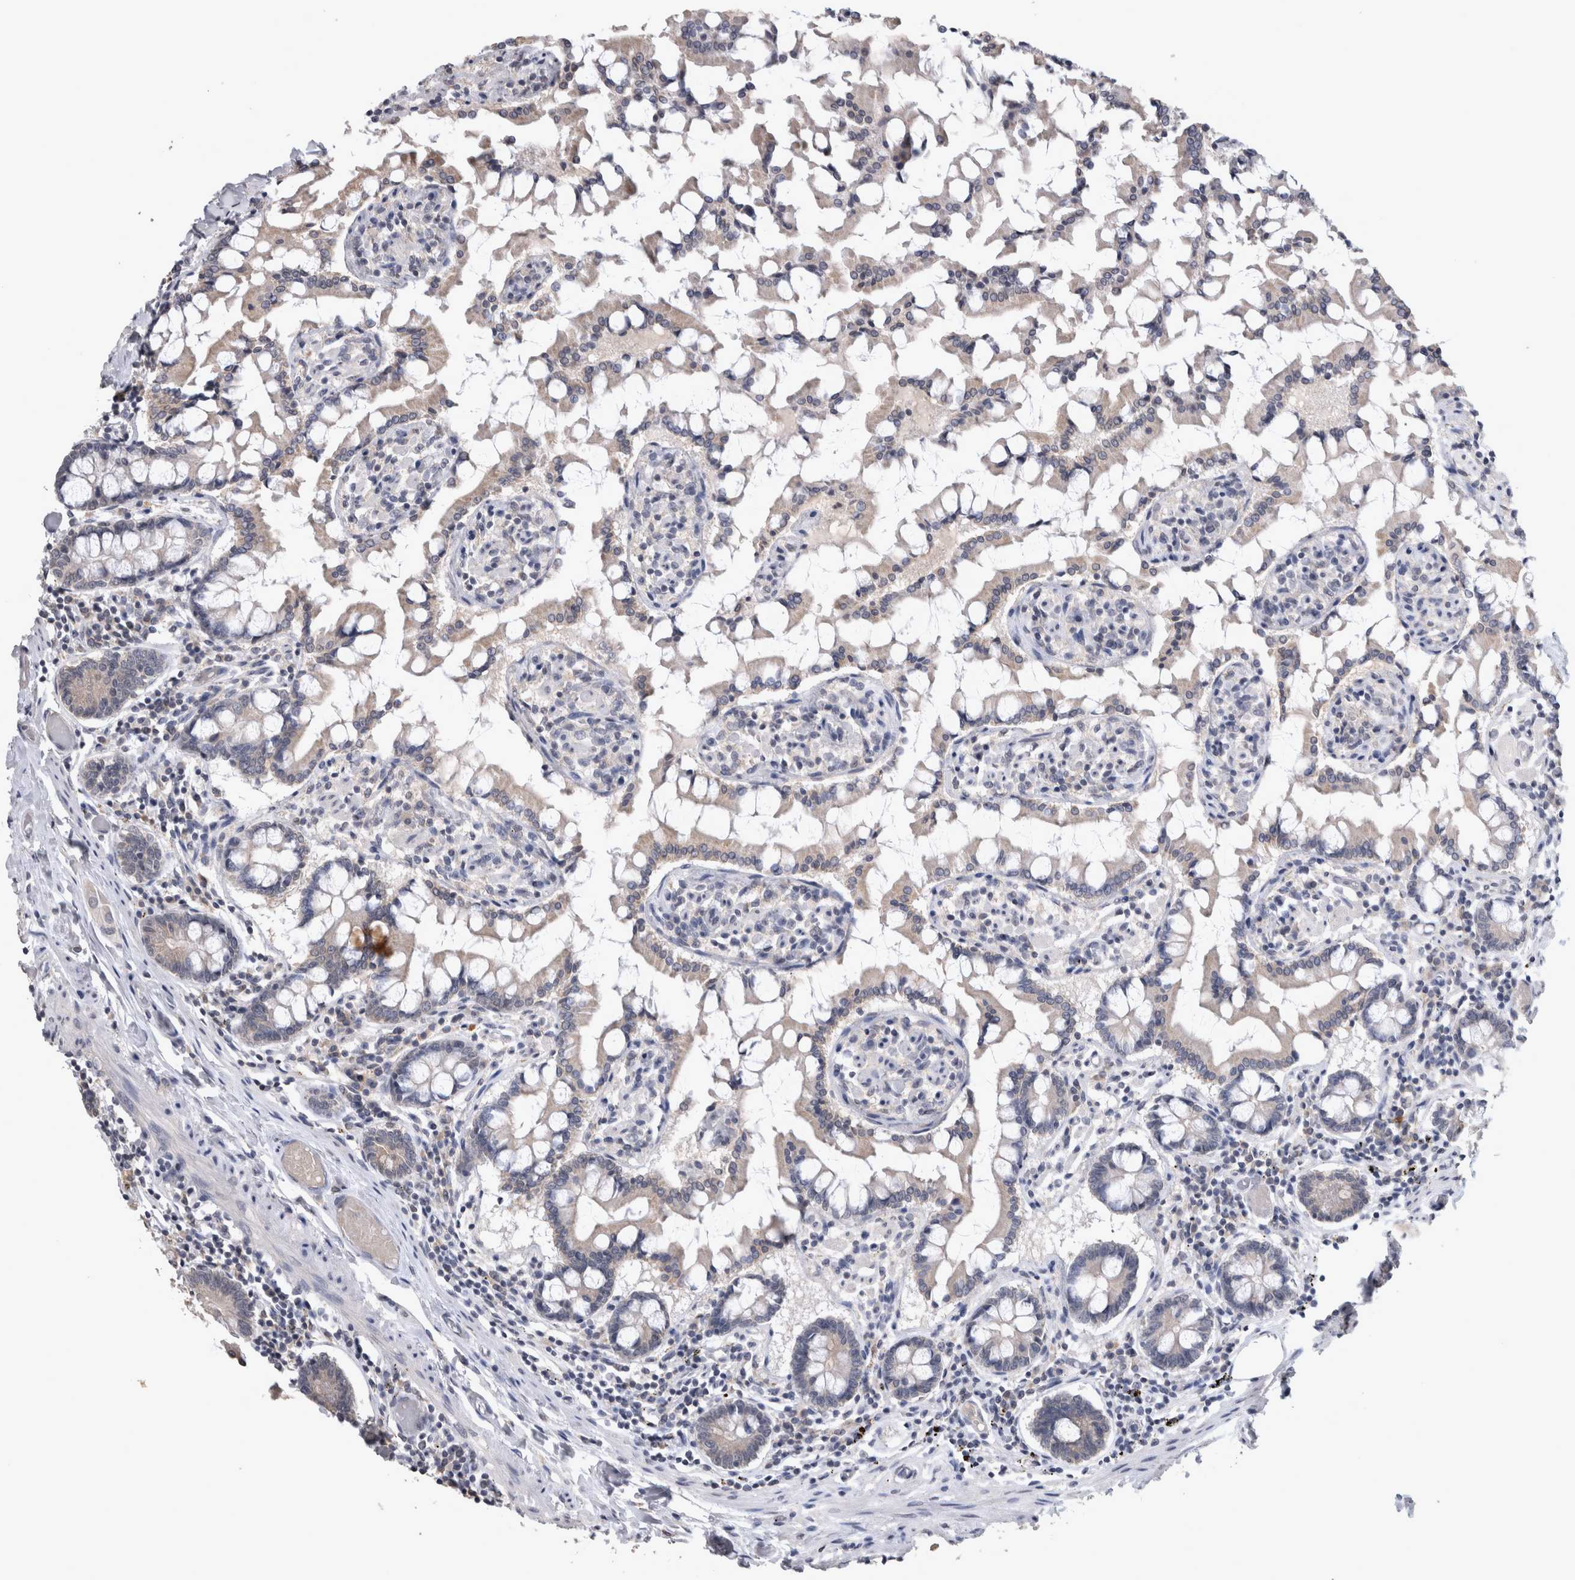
{"staining": {"intensity": "weak", "quantity": ">75%", "location": "cytoplasmic/membranous"}, "tissue": "small intestine", "cell_type": "Glandular cells", "image_type": "normal", "snomed": [{"axis": "morphology", "description": "Normal tissue, NOS"}, {"axis": "topography", "description": "Small intestine"}], "caption": "Glandular cells exhibit low levels of weak cytoplasmic/membranous staining in about >75% of cells in unremarkable small intestine. The staining was performed using DAB to visualize the protein expression in brown, while the nuclei were stained in blue with hematoxylin (Magnification: 20x).", "gene": "WNT7A", "patient": {"sex": "male", "age": 41}}